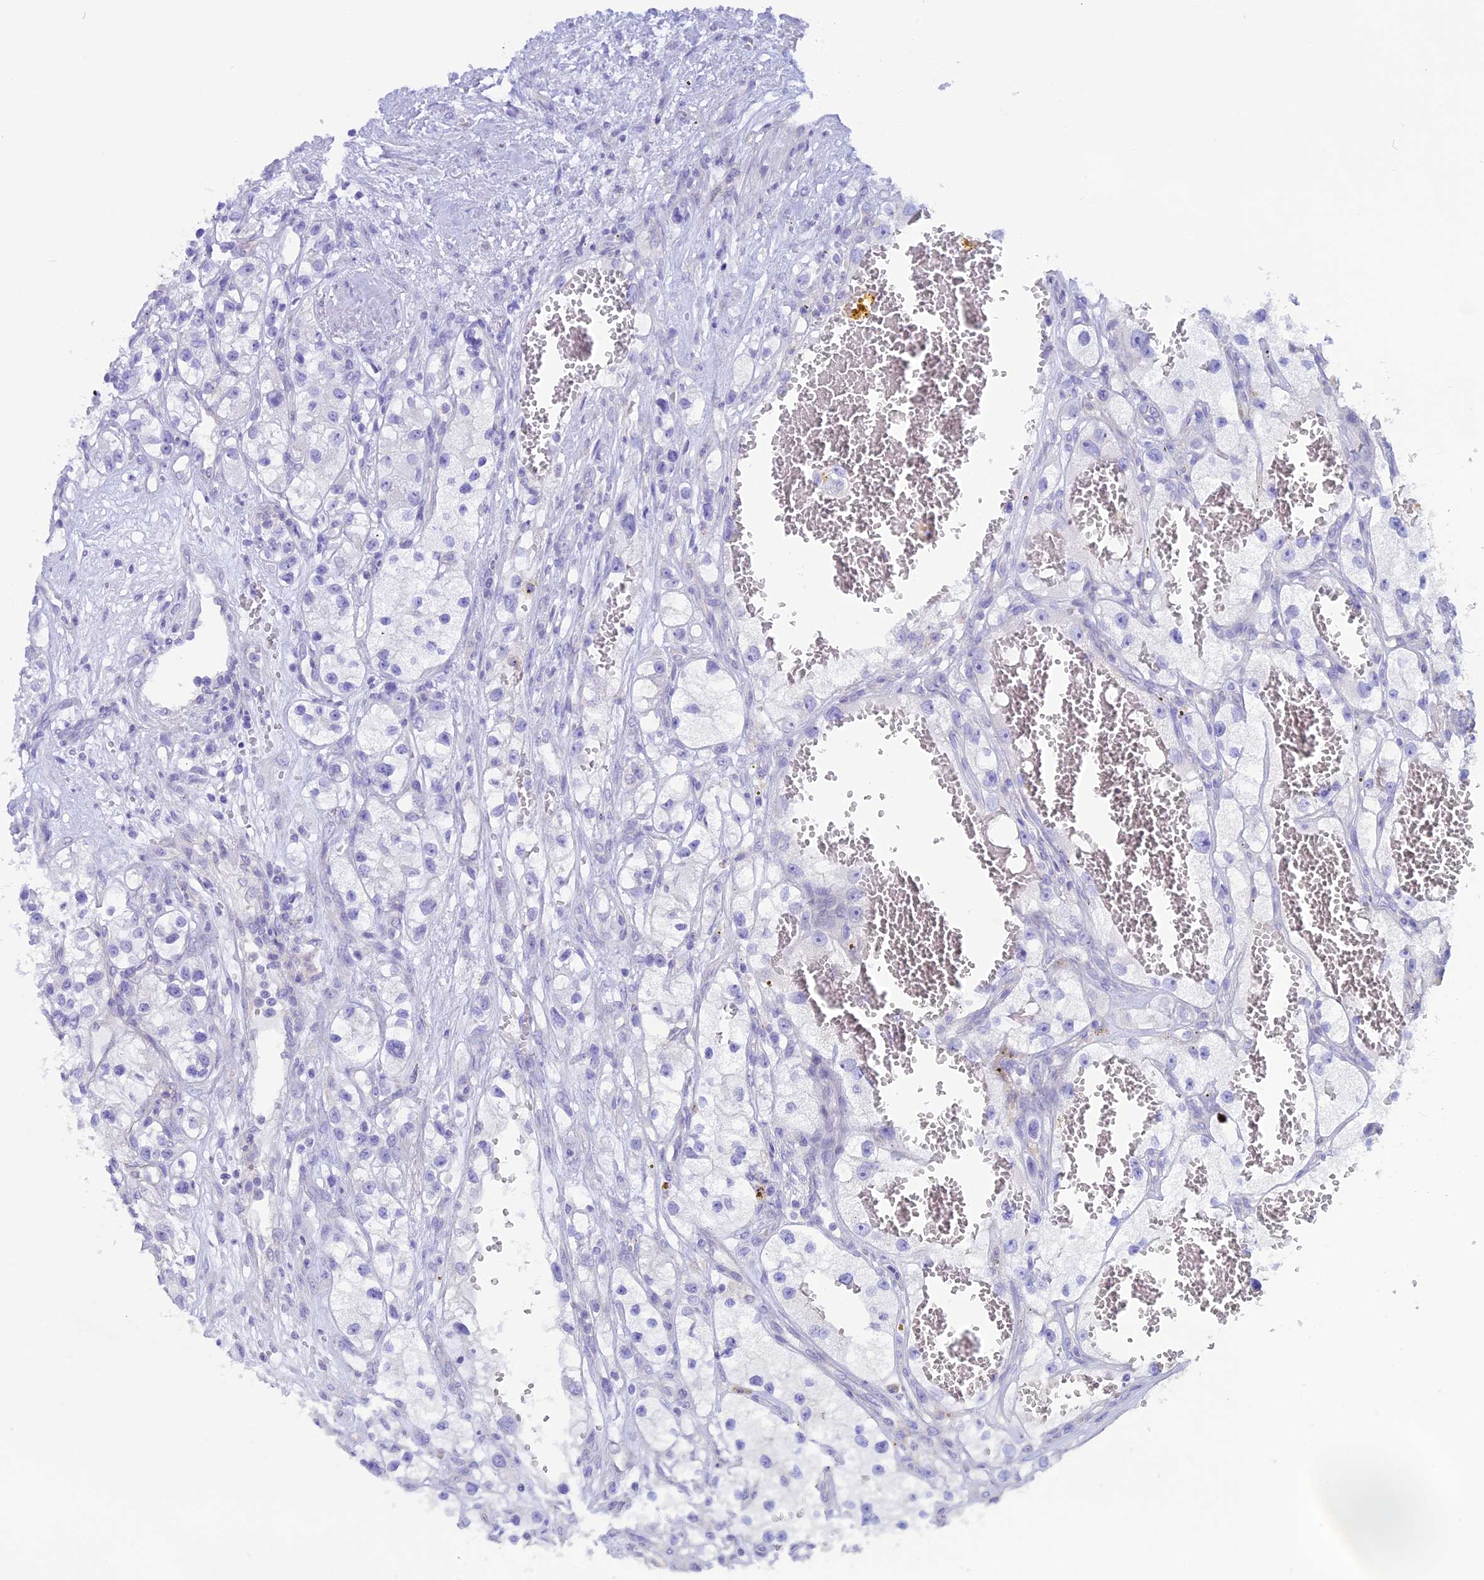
{"staining": {"intensity": "negative", "quantity": "none", "location": "none"}, "tissue": "renal cancer", "cell_type": "Tumor cells", "image_type": "cancer", "snomed": [{"axis": "morphology", "description": "Adenocarcinoma, NOS"}, {"axis": "topography", "description": "Kidney"}], "caption": "Immunohistochemical staining of renal cancer (adenocarcinoma) shows no significant staining in tumor cells.", "gene": "RP1", "patient": {"sex": "female", "age": 57}}